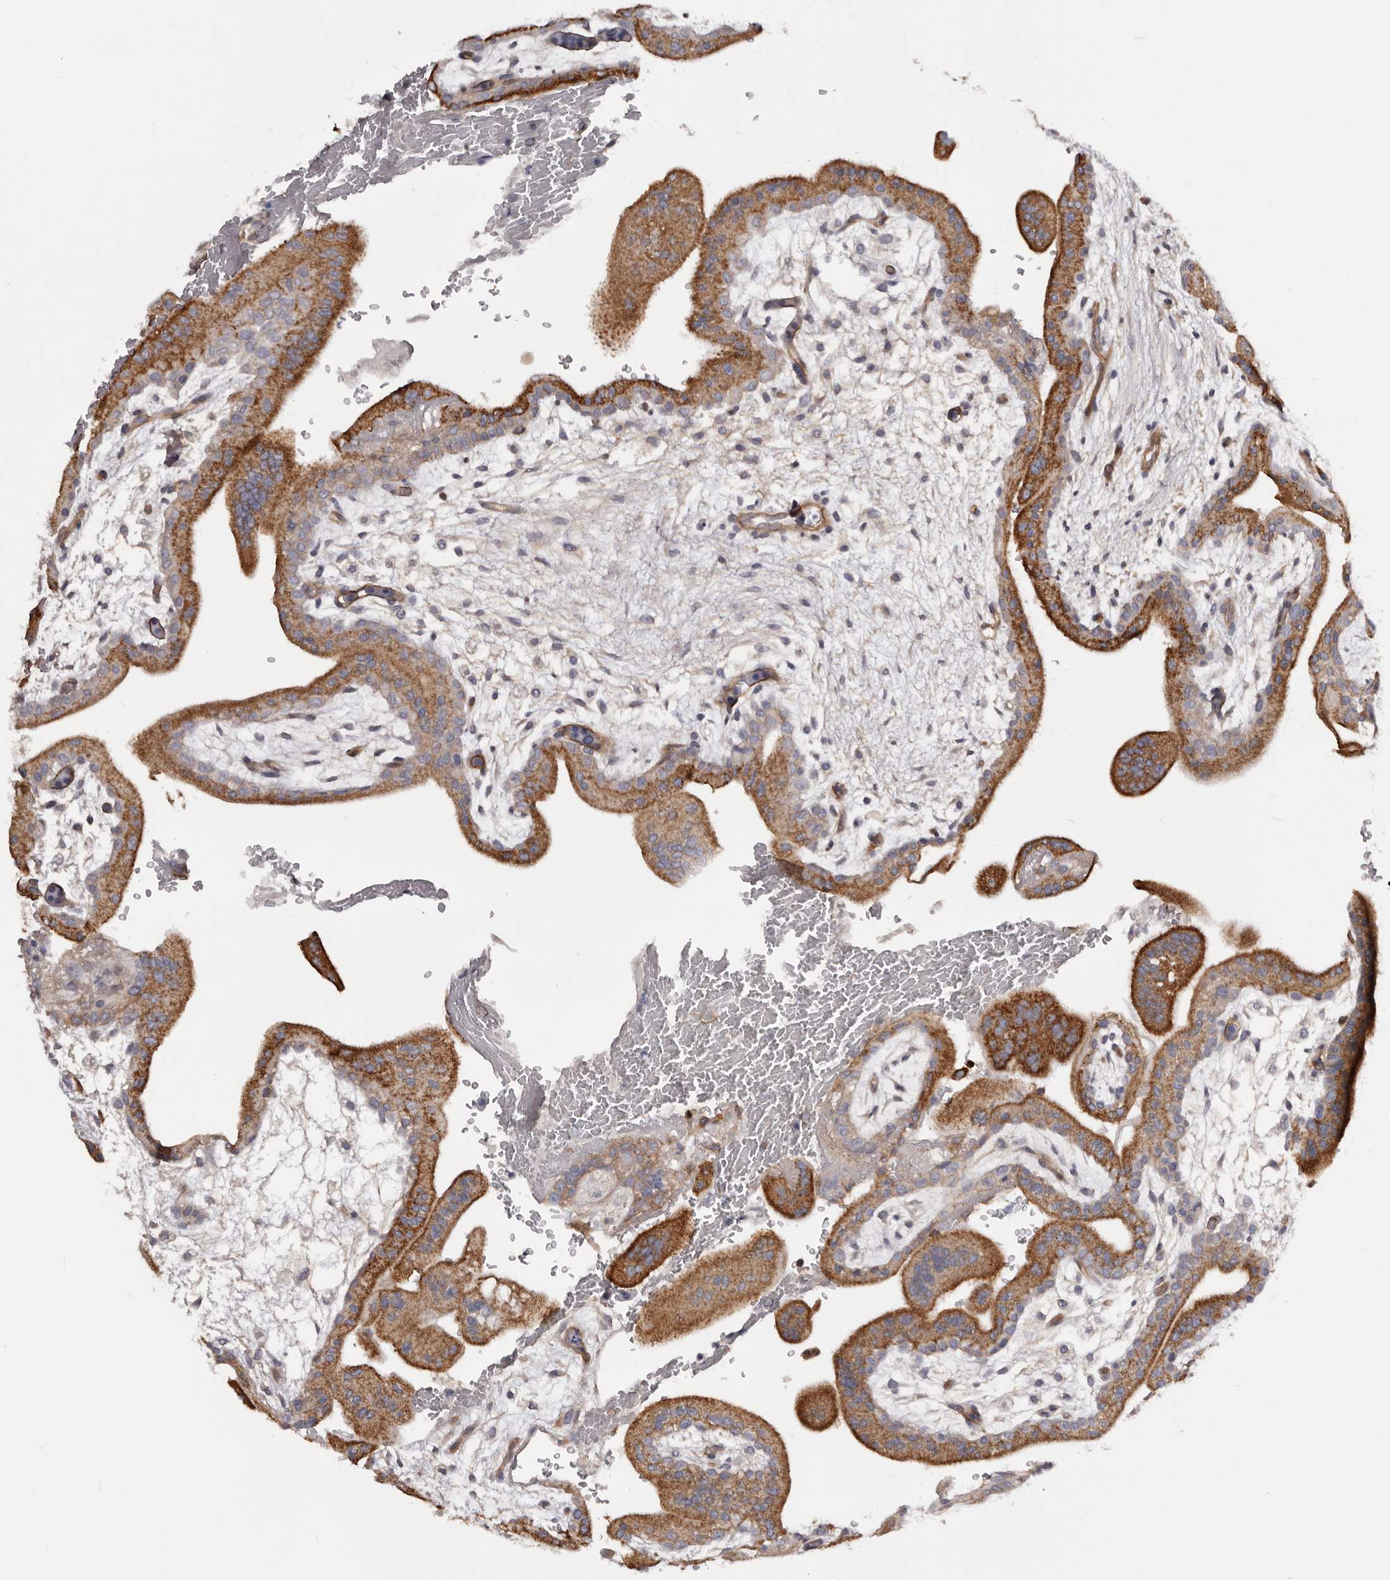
{"staining": {"intensity": "strong", "quantity": ">75%", "location": "cytoplasmic/membranous"}, "tissue": "placenta", "cell_type": "Trophoblastic cells", "image_type": "normal", "snomed": [{"axis": "morphology", "description": "Normal tissue, NOS"}, {"axis": "topography", "description": "Placenta"}], "caption": "DAB immunohistochemical staining of benign placenta reveals strong cytoplasmic/membranous protein positivity in approximately >75% of trophoblastic cells. Using DAB (brown) and hematoxylin (blue) stains, captured at high magnification using brightfield microscopy.", "gene": "DMRT2", "patient": {"sex": "female", "age": 35}}